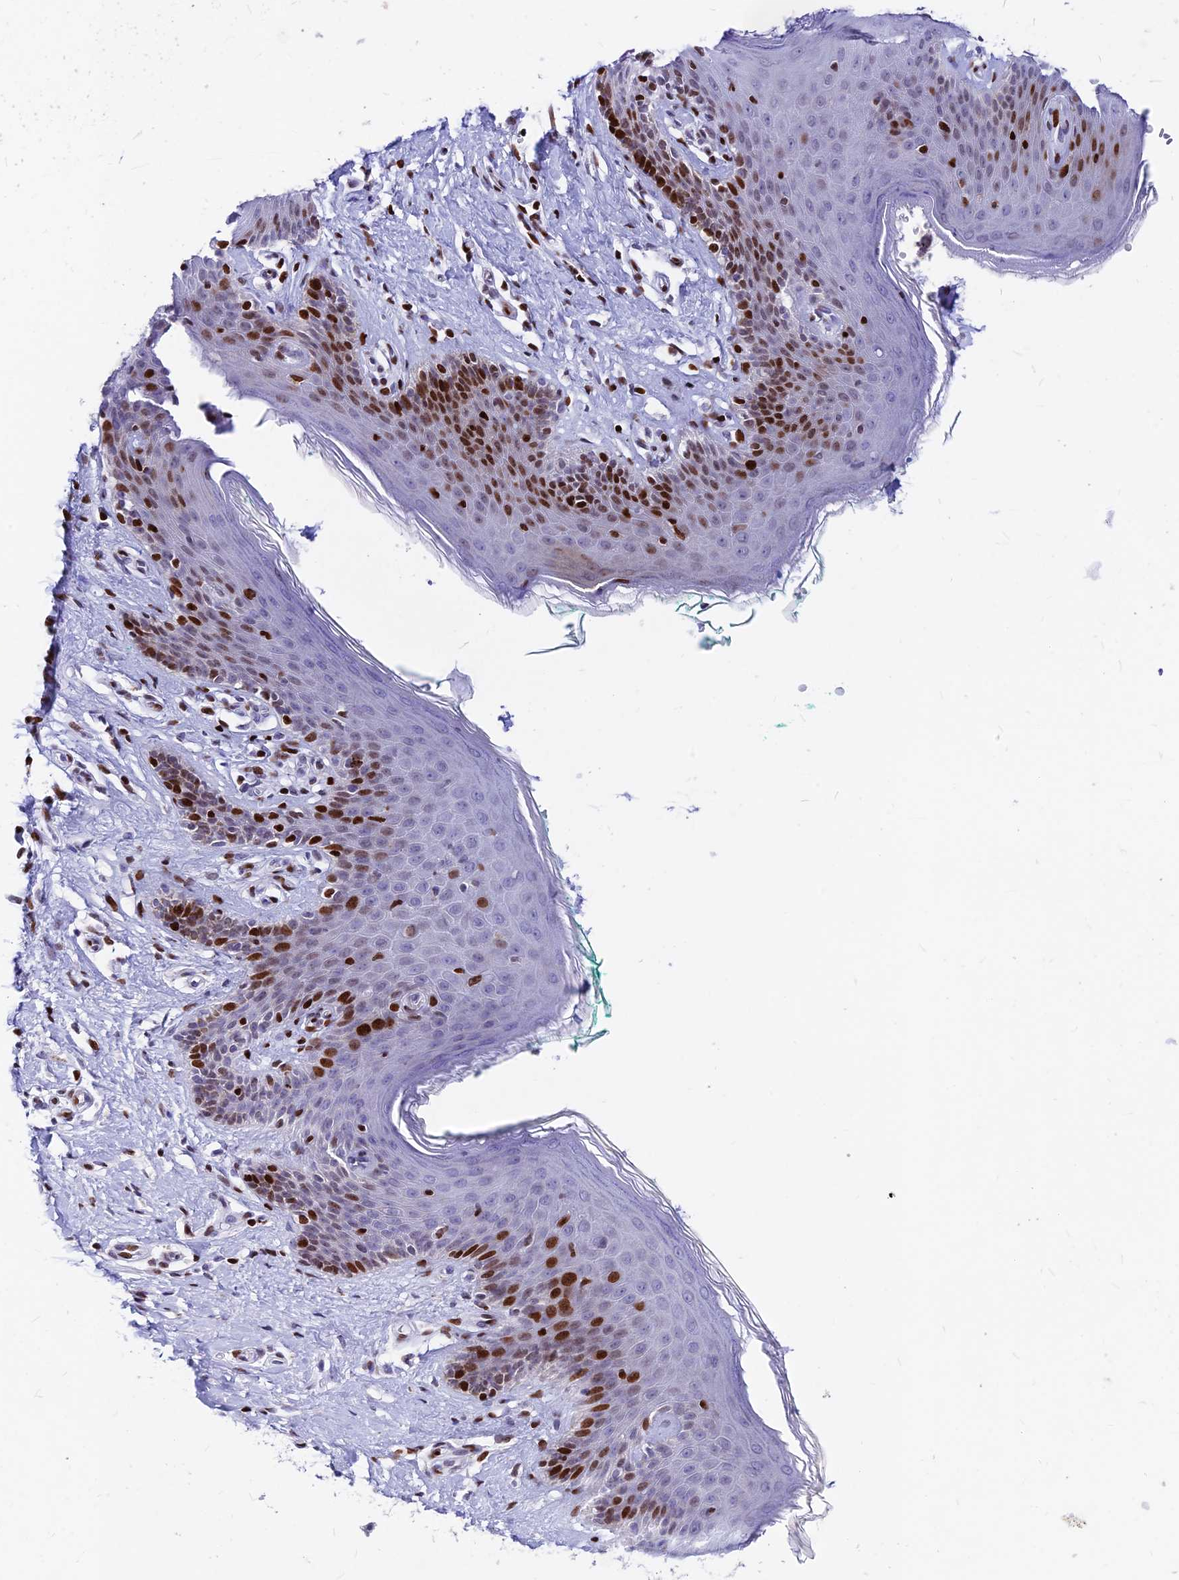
{"staining": {"intensity": "strong", "quantity": "<25%", "location": "nuclear"}, "tissue": "skin", "cell_type": "Epidermal cells", "image_type": "normal", "snomed": [{"axis": "morphology", "description": "Normal tissue, NOS"}, {"axis": "topography", "description": "Vulva"}], "caption": "Epidermal cells demonstrate medium levels of strong nuclear staining in approximately <25% of cells in normal skin. (DAB (3,3'-diaminobenzidine) = brown stain, brightfield microscopy at high magnification).", "gene": "PRPS1", "patient": {"sex": "female", "age": 66}}